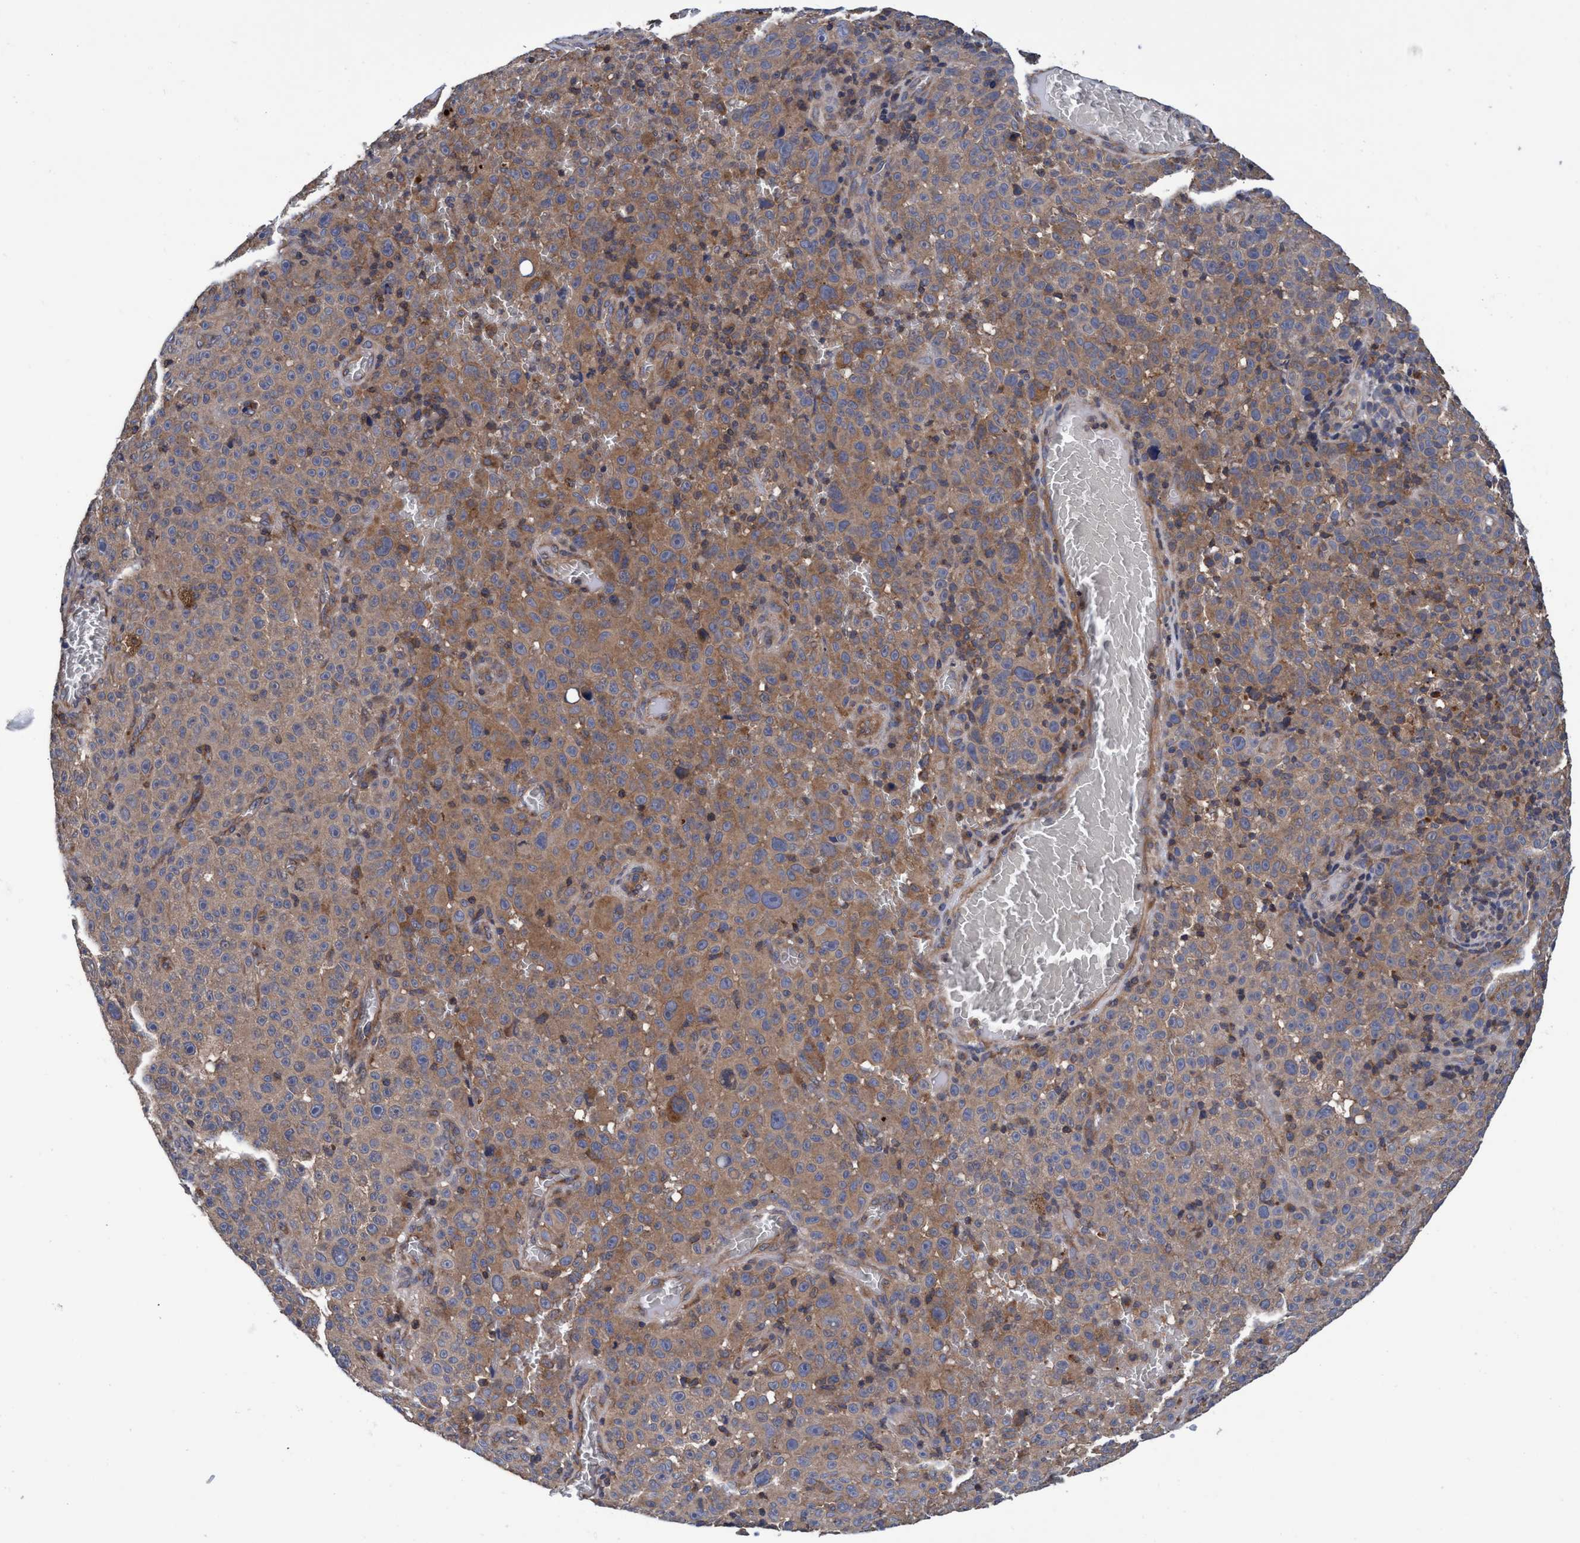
{"staining": {"intensity": "moderate", "quantity": ">75%", "location": "cytoplasmic/membranous"}, "tissue": "melanoma", "cell_type": "Tumor cells", "image_type": "cancer", "snomed": [{"axis": "morphology", "description": "Malignant melanoma, NOS"}, {"axis": "topography", "description": "Skin"}], "caption": "IHC micrograph of neoplastic tissue: human malignant melanoma stained using immunohistochemistry (IHC) shows medium levels of moderate protein expression localized specifically in the cytoplasmic/membranous of tumor cells, appearing as a cytoplasmic/membranous brown color.", "gene": "CALCOCO2", "patient": {"sex": "female", "age": 82}}